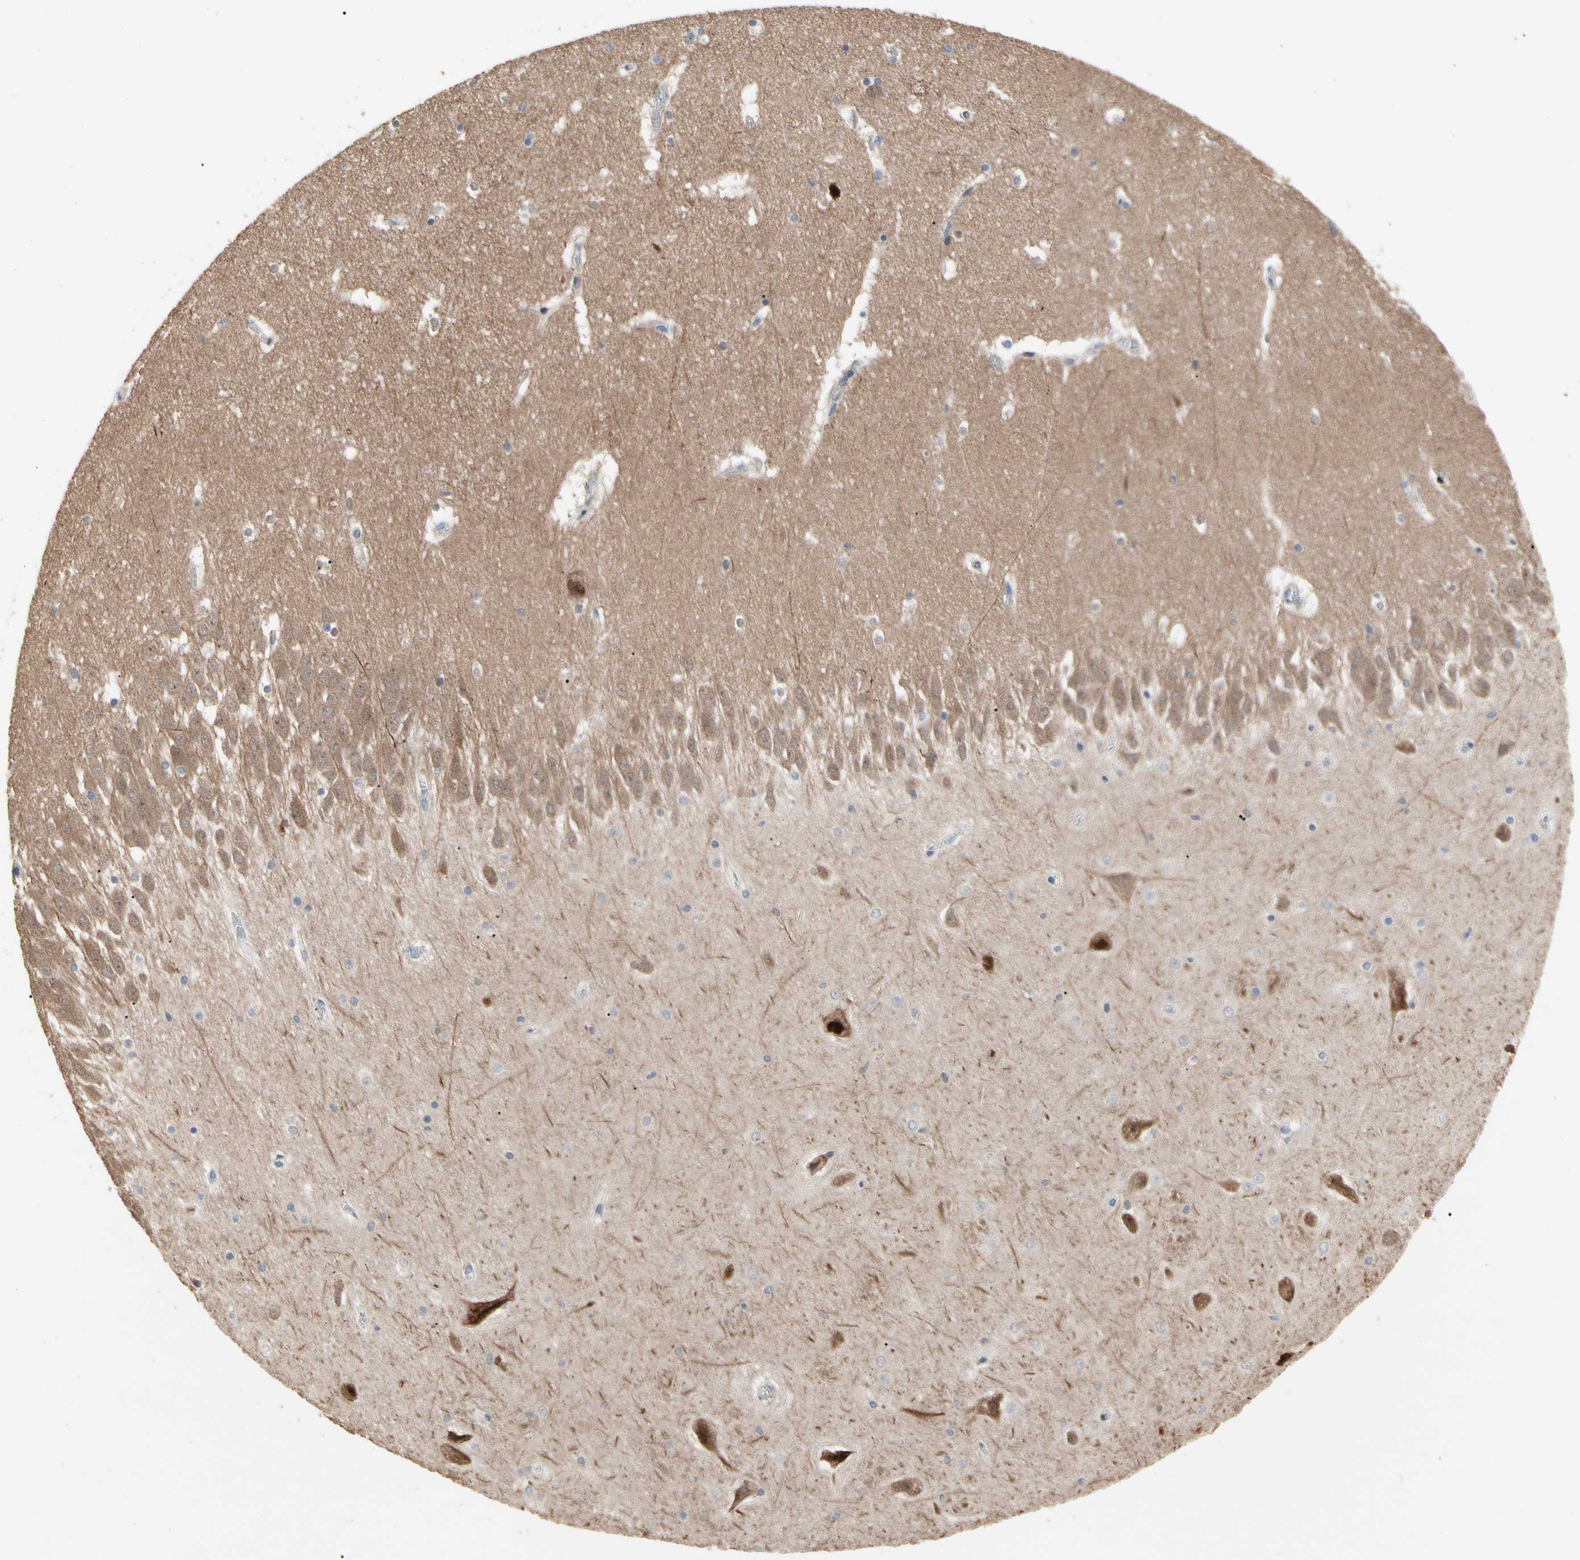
{"staining": {"intensity": "negative", "quantity": "none", "location": "none"}, "tissue": "hippocampus", "cell_type": "Glial cells", "image_type": "normal", "snomed": [{"axis": "morphology", "description": "Normal tissue, NOS"}, {"axis": "topography", "description": "Hippocampus"}], "caption": "Glial cells show no significant staining in benign hippocampus.", "gene": "HMGCR", "patient": {"sex": "male", "age": 45}}